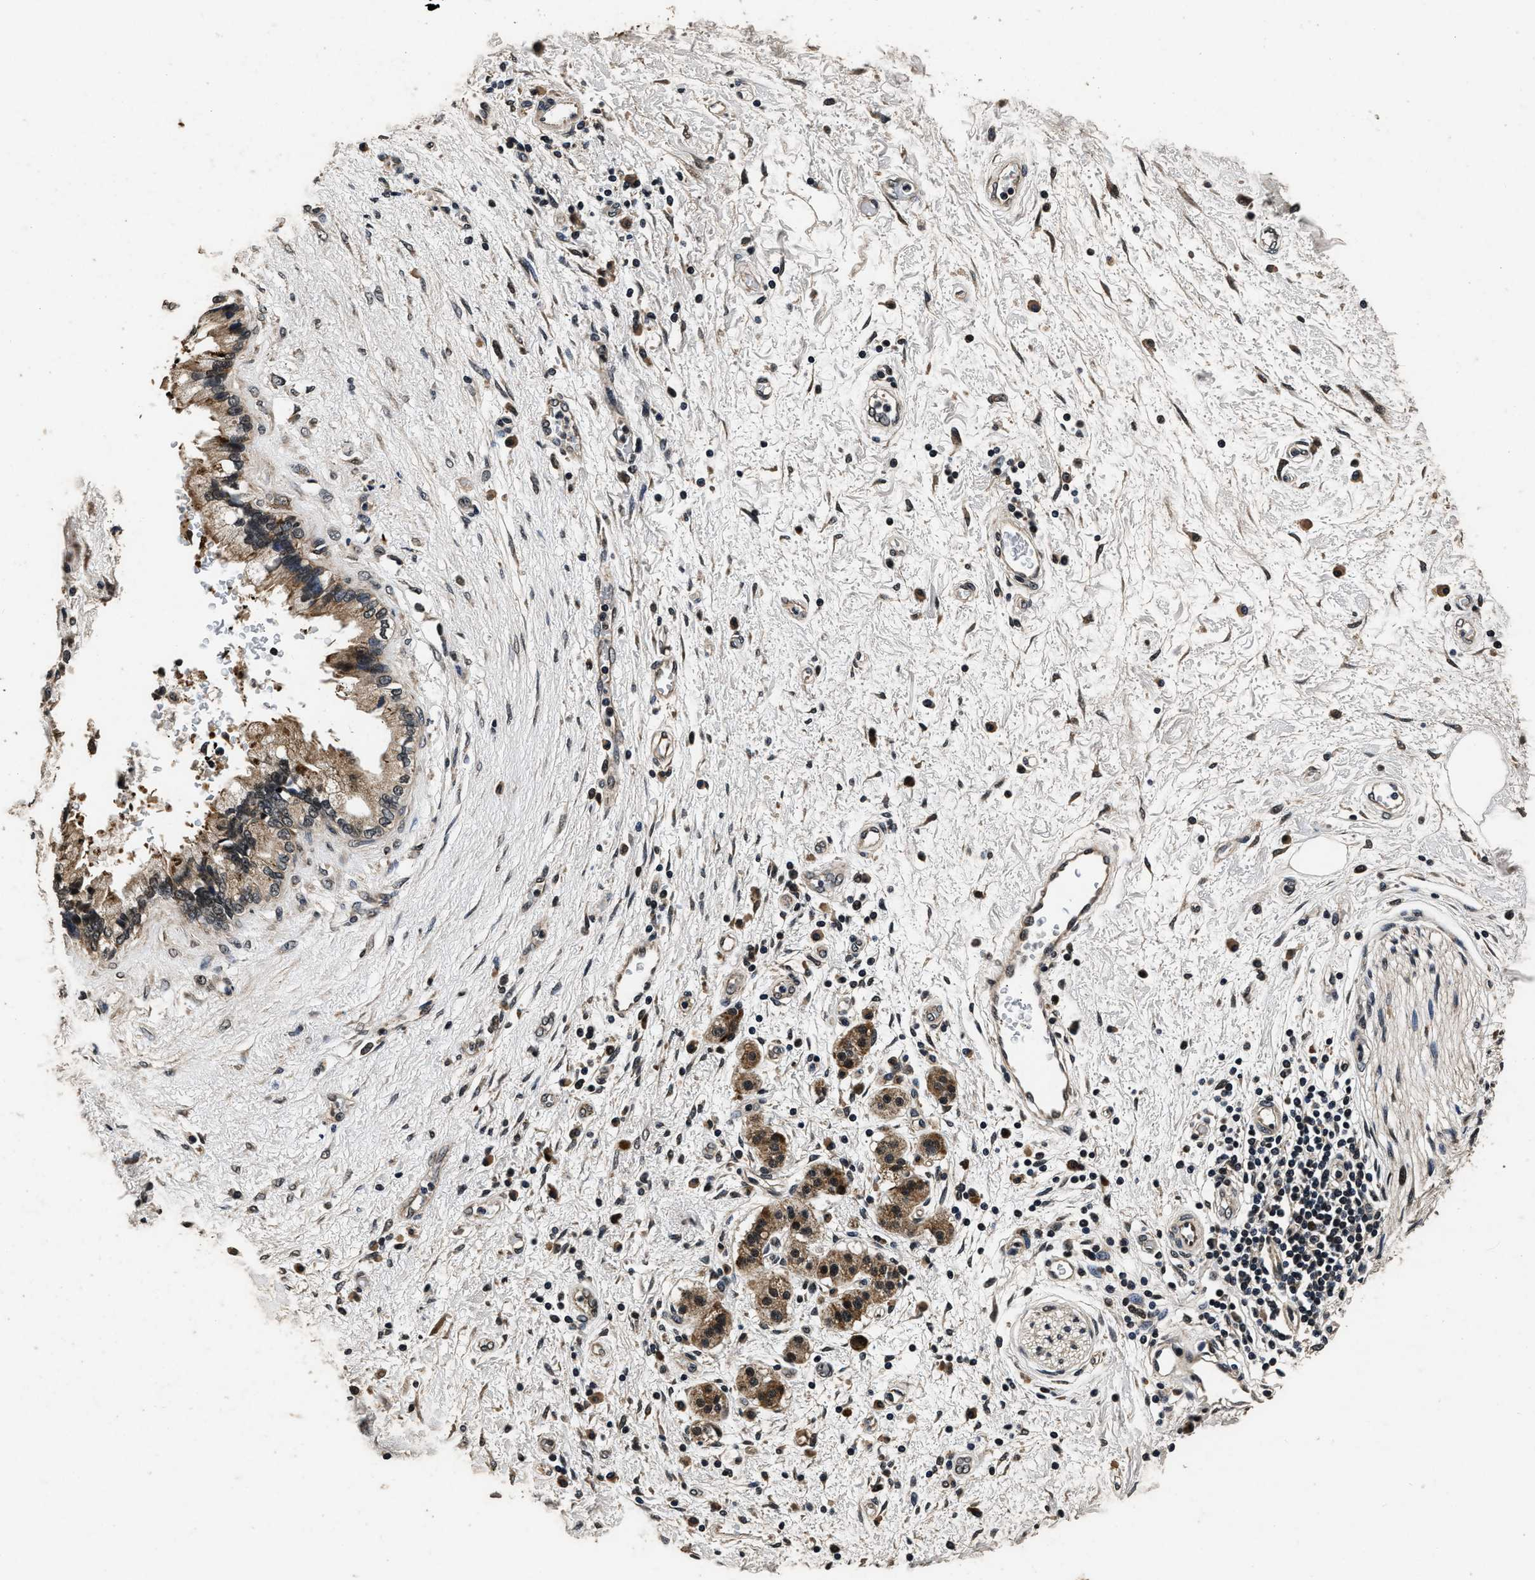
{"staining": {"intensity": "moderate", "quantity": ">75%", "location": "cytoplasmic/membranous"}, "tissue": "pancreatic cancer", "cell_type": "Tumor cells", "image_type": "cancer", "snomed": [{"axis": "morphology", "description": "Adenocarcinoma, NOS"}, {"axis": "topography", "description": "Pancreas"}], "caption": "The histopathology image displays a brown stain indicating the presence of a protein in the cytoplasmic/membranous of tumor cells in pancreatic cancer (adenocarcinoma). The protein is shown in brown color, while the nuclei are stained blue.", "gene": "CSTF1", "patient": {"sex": "female", "age": 60}}